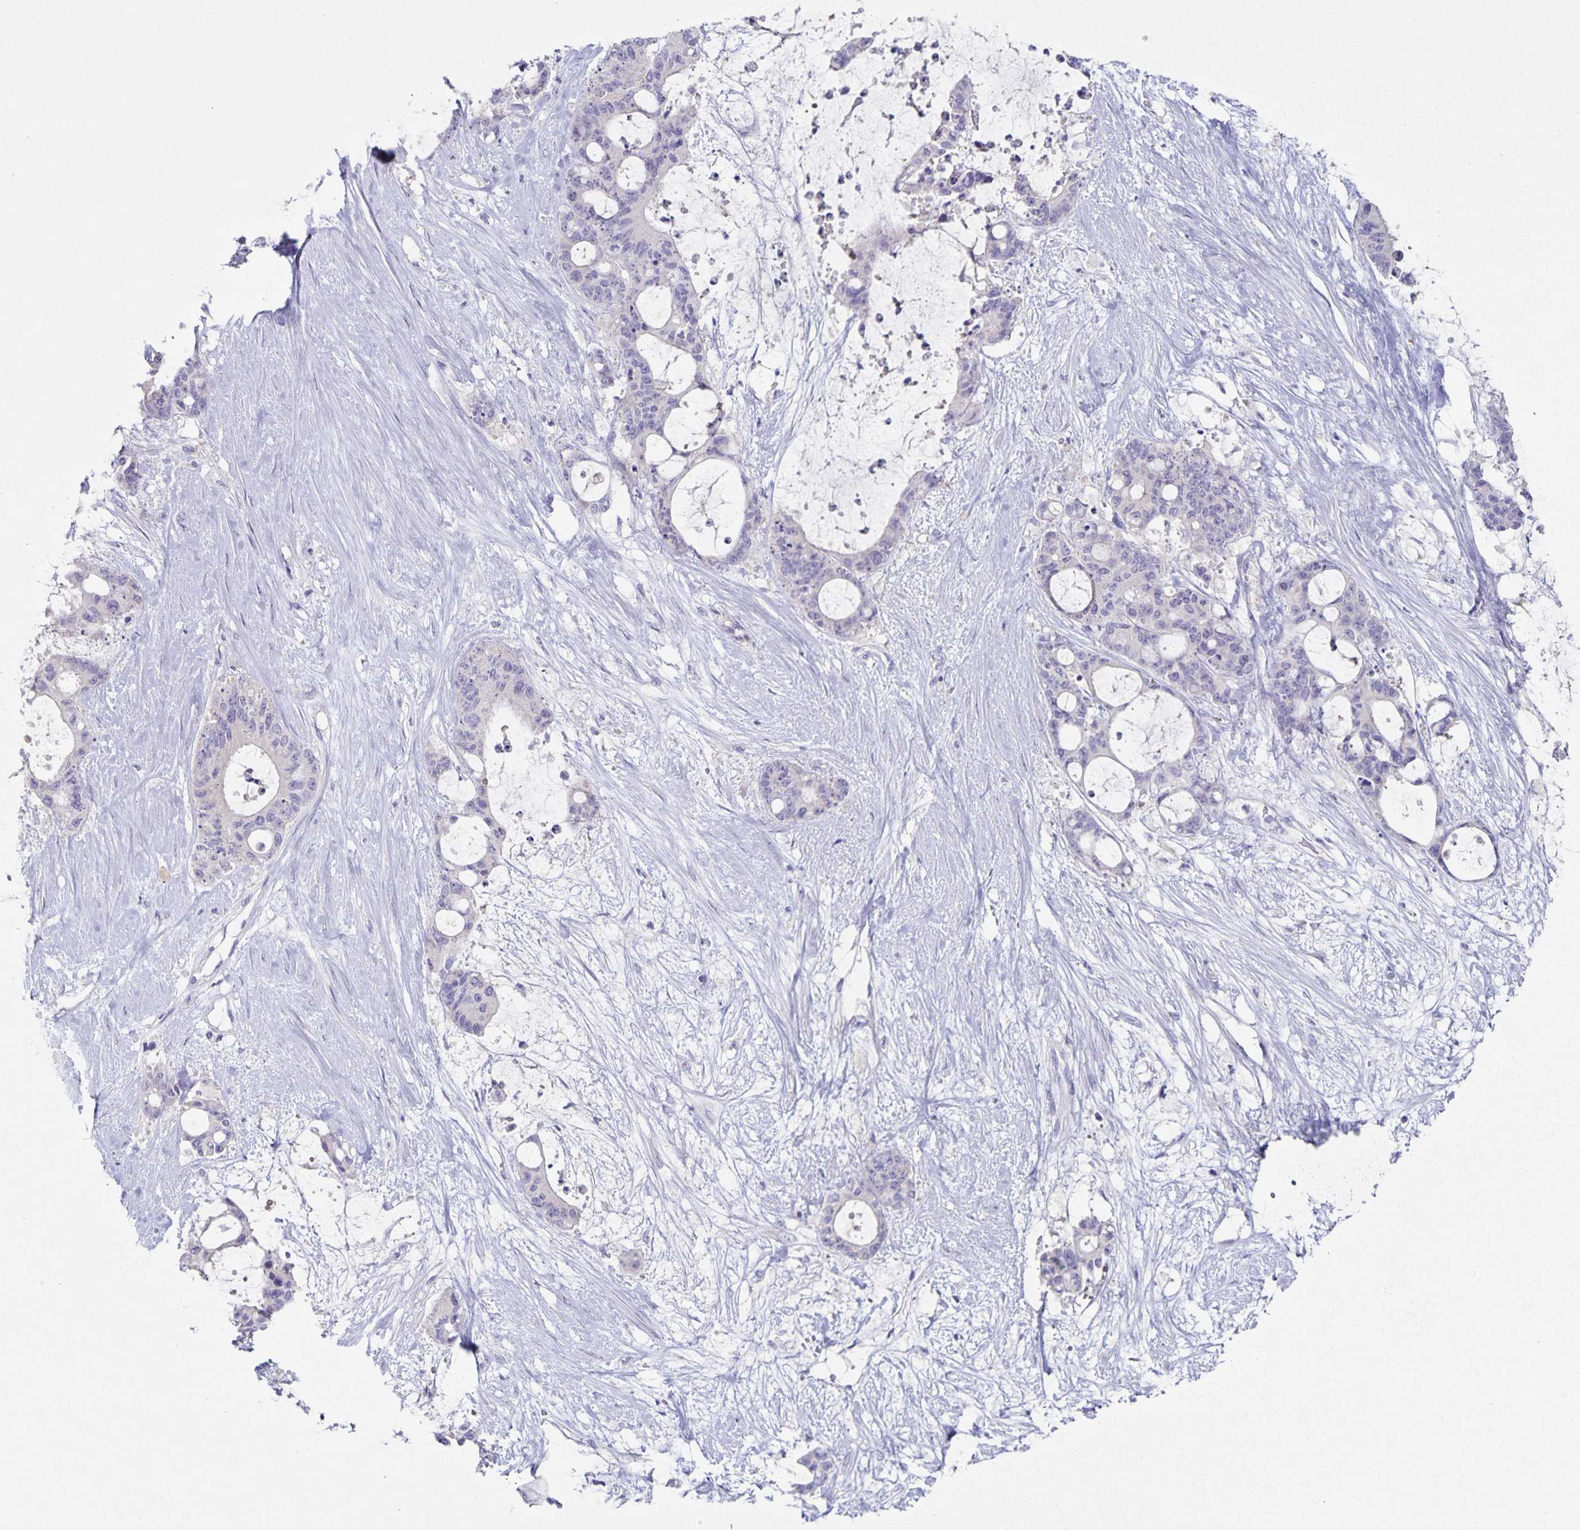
{"staining": {"intensity": "negative", "quantity": "none", "location": "none"}, "tissue": "liver cancer", "cell_type": "Tumor cells", "image_type": "cancer", "snomed": [{"axis": "morphology", "description": "Normal tissue, NOS"}, {"axis": "morphology", "description": "Cholangiocarcinoma"}, {"axis": "topography", "description": "Liver"}, {"axis": "topography", "description": "Peripheral nerve tissue"}], "caption": "The immunohistochemistry (IHC) image has no significant expression in tumor cells of liver cancer (cholangiocarcinoma) tissue.", "gene": "RPL36A", "patient": {"sex": "female", "age": 73}}